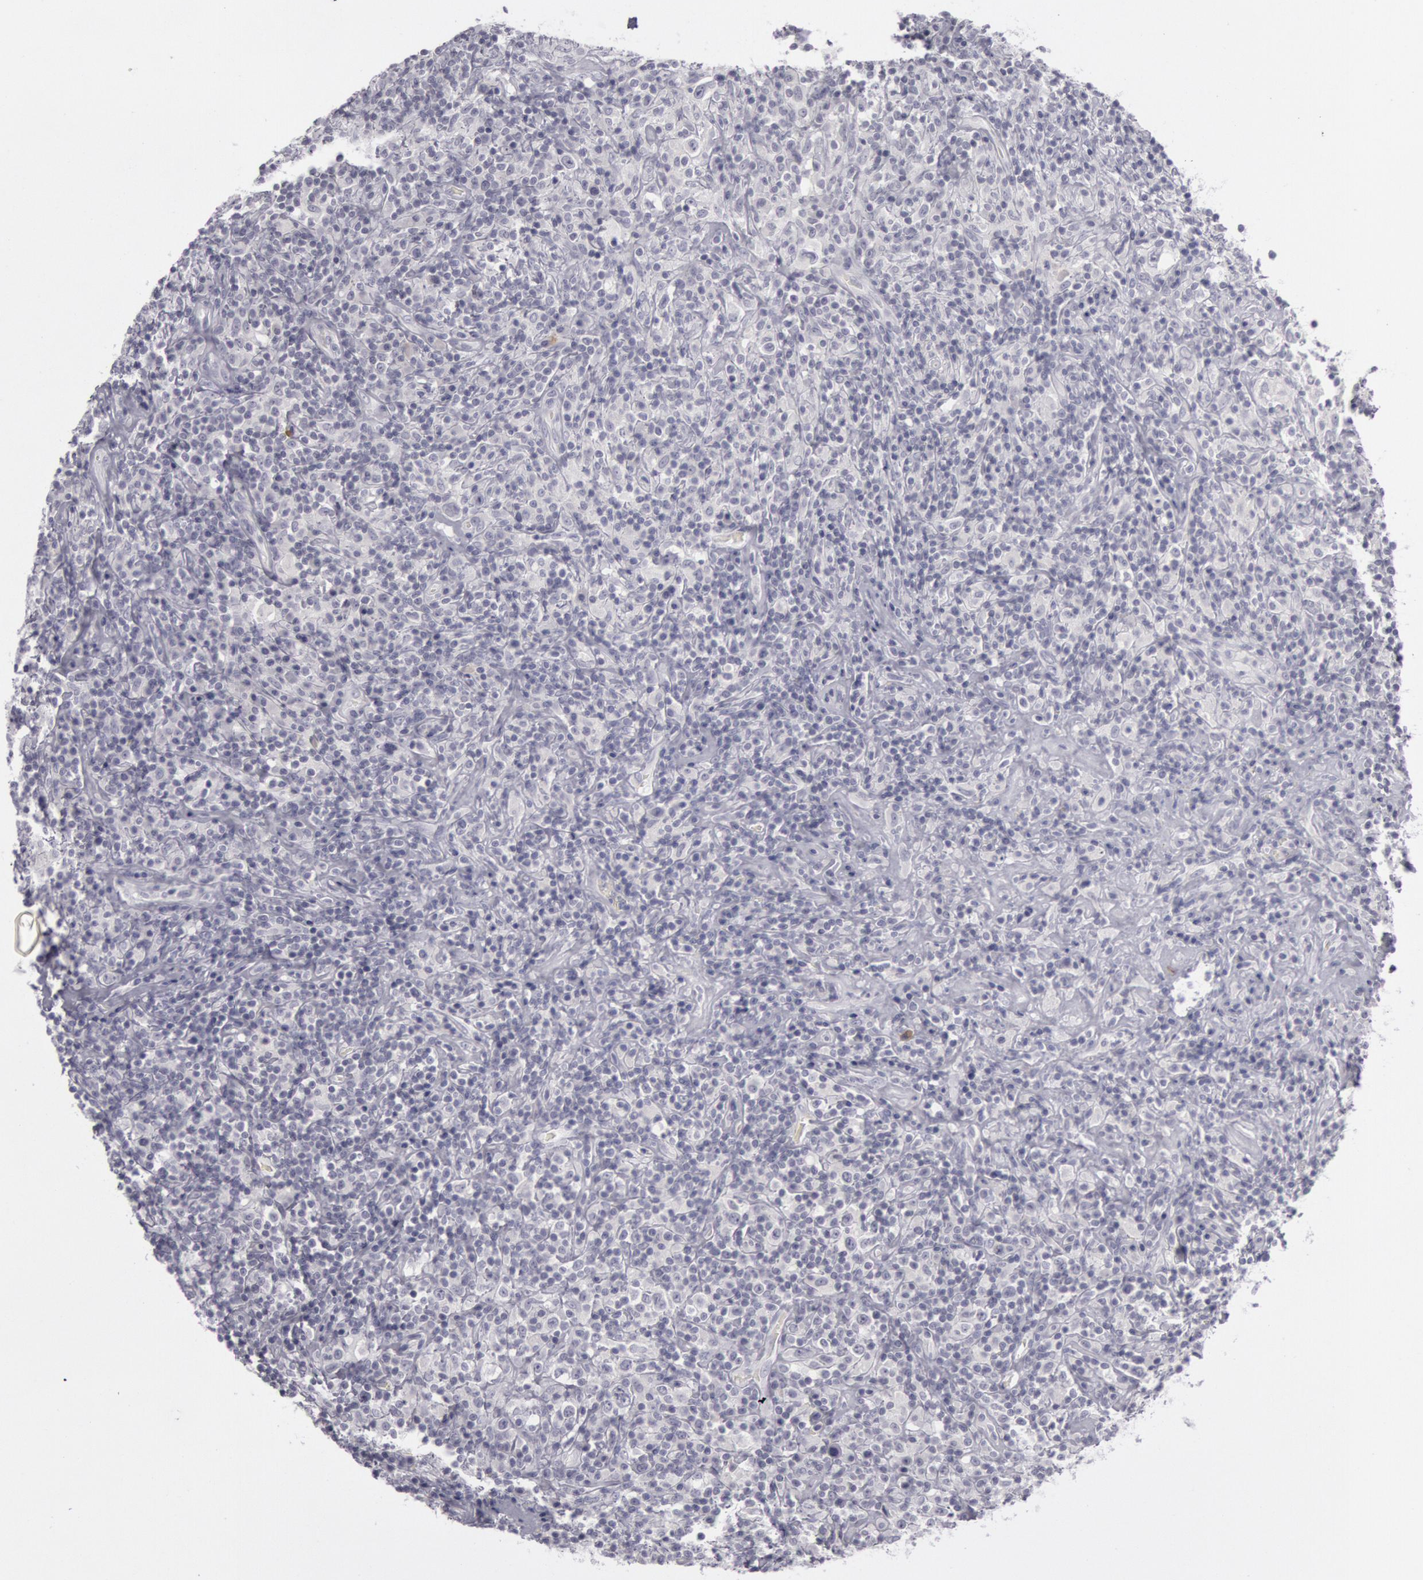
{"staining": {"intensity": "negative", "quantity": "none", "location": "none"}, "tissue": "lymphoma", "cell_type": "Tumor cells", "image_type": "cancer", "snomed": [{"axis": "morphology", "description": "Hodgkin's disease, NOS"}, {"axis": "topography", "description": "Lymph node"}], "caption": "Immunohistochemical staining of human lymphoma shows no significant positivity in tumor cells.", "gene": "KRT16", "patient": {"sex": "male", "age": 46}}